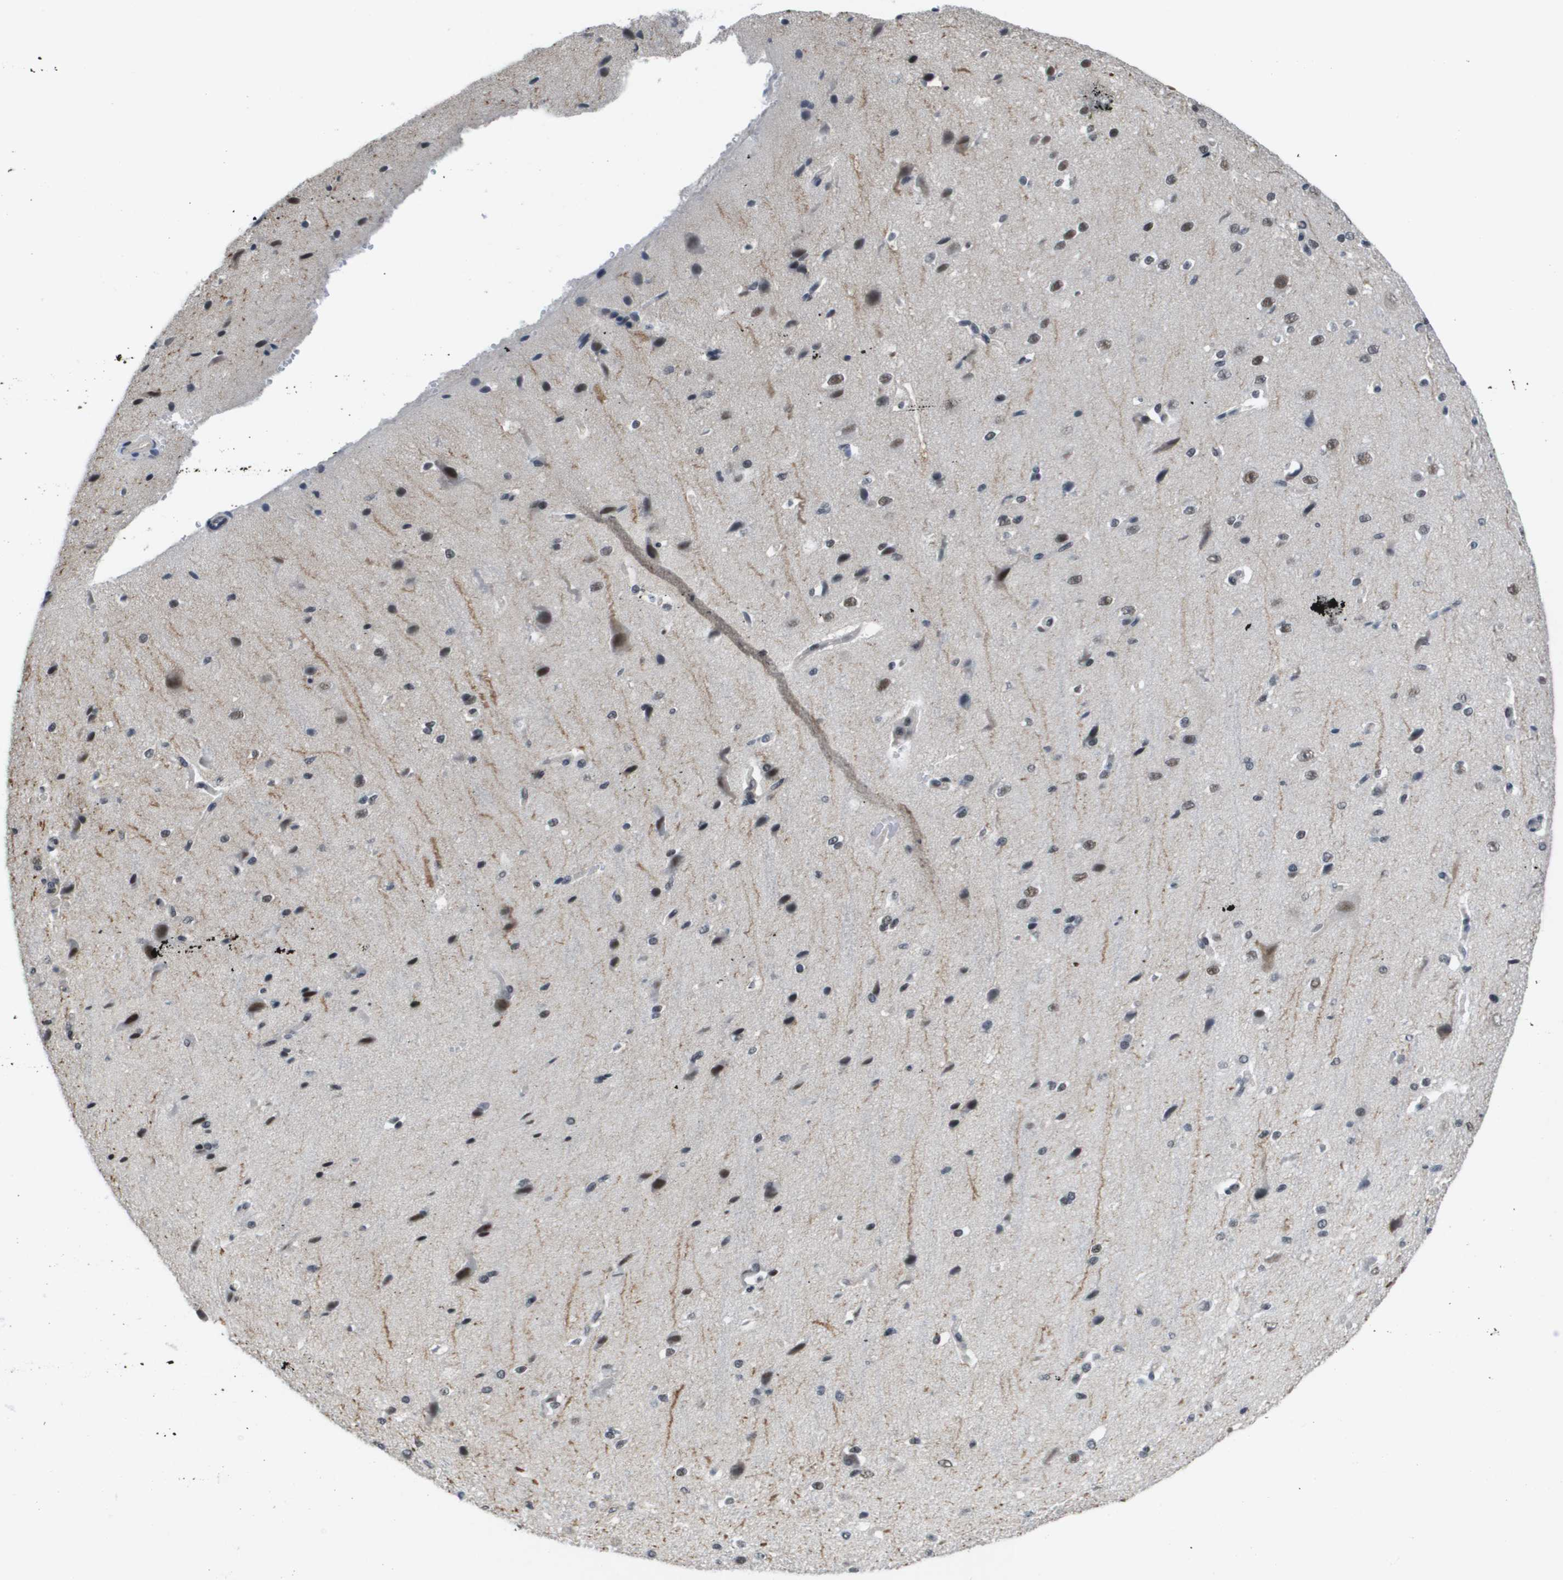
{"staining": {"intensity": "moderate", "quantity": "<25%", "location": "nuclear"}, "tissue": "cerebral cortex", "cell_type": "Endothelial cells", "image_type": "normal", "snomed": [{"axis": "morphology", "description": "Normal tissue, NOS"}, {"axis": "morphology", "description": "Developmental malformation"}, {"axis": "topography", "description": "Cerebral cortex"}], "caption": "Protein positivity by immunohistochemistry demonstrates moderate nuclear positivity in about <25% of endothelial cells in normal cerebral cortex. (Brightfield microscopy of DAB IHC at high magnification).", "gene": "ISY1", "patient": {"sex": "female", "age": 30}}